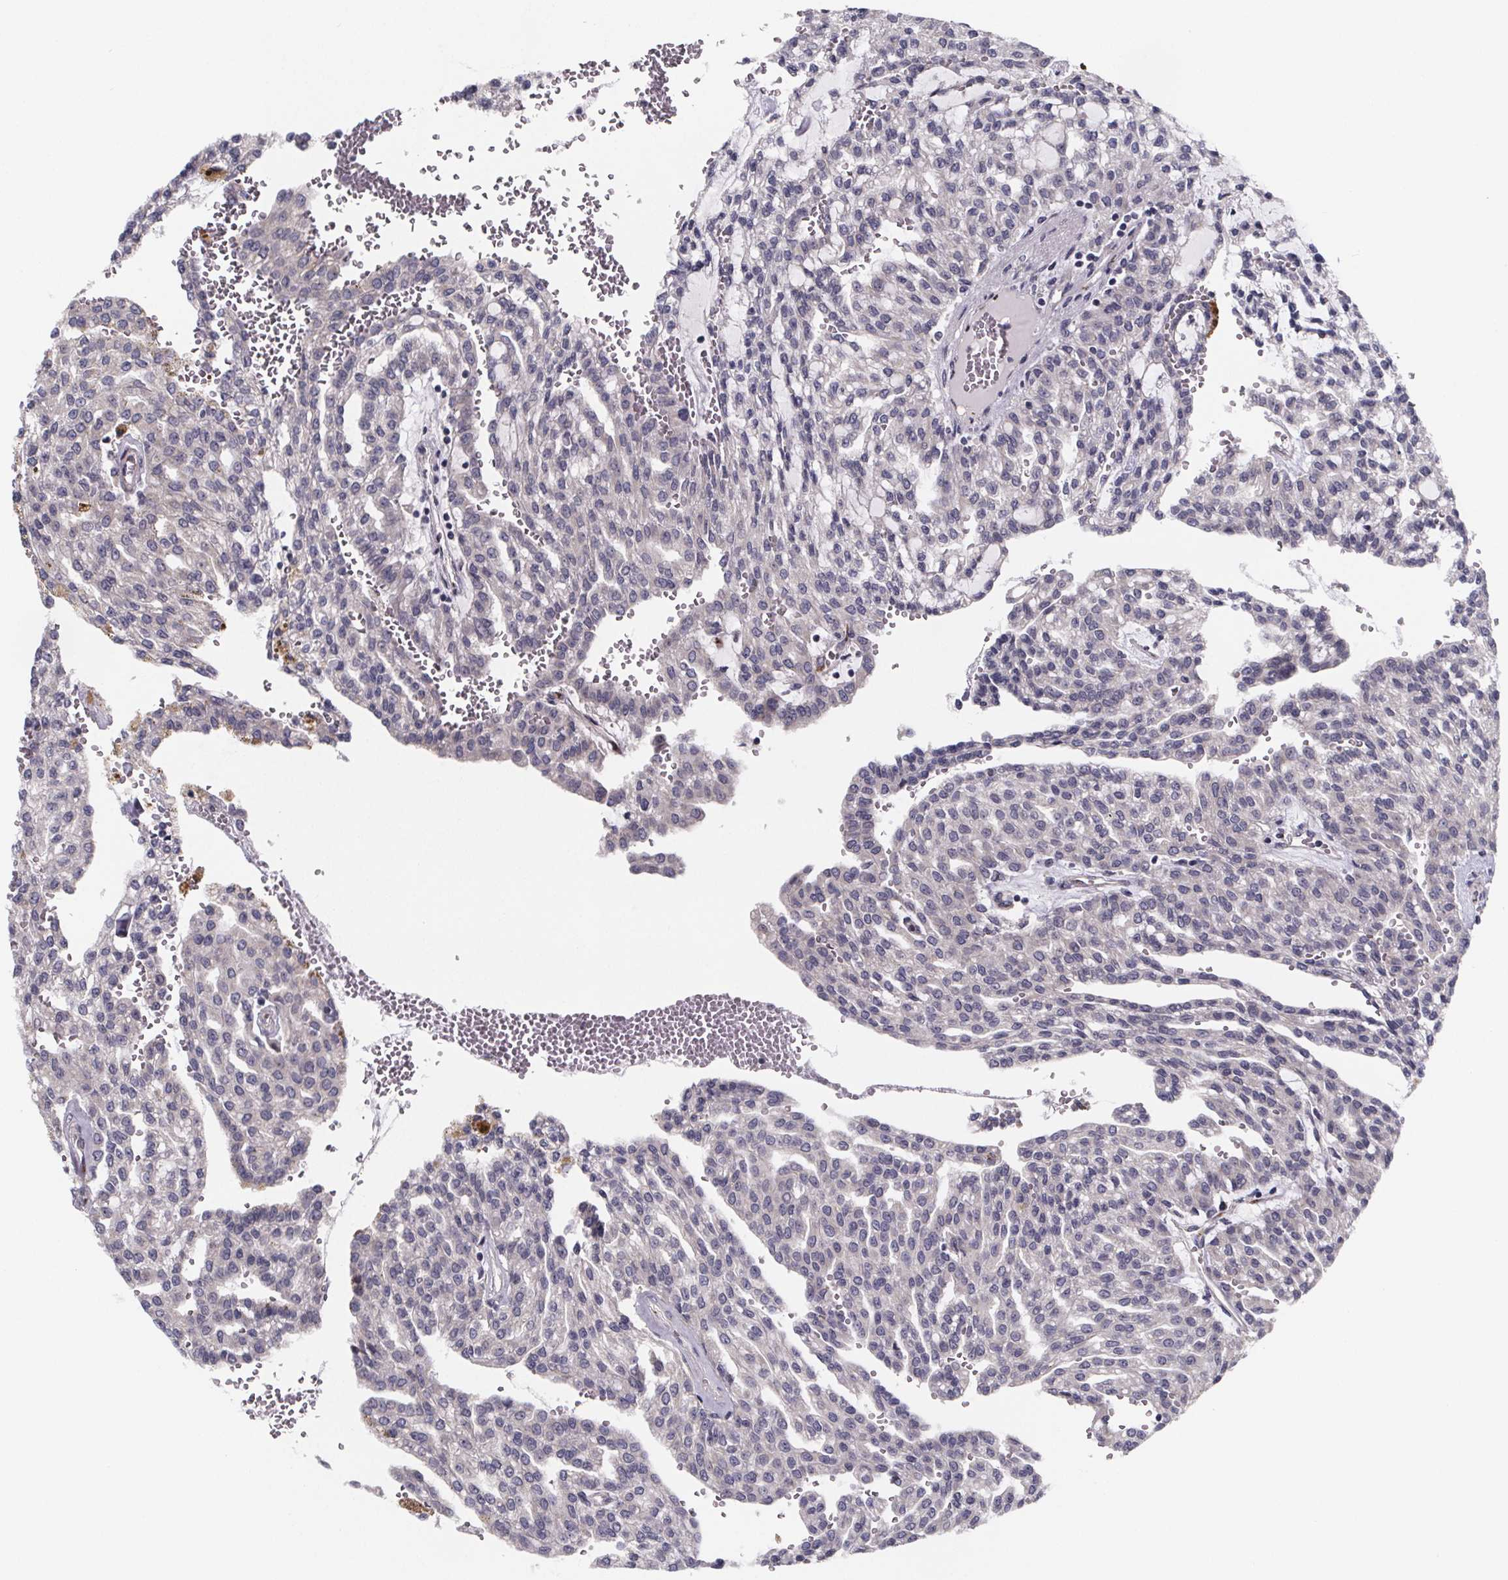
{"staining": {"intensity": "negative", "quantity": "none", "location": "none"}, "tissue": "renal cancer", "cell_type": "Tumor cells", "image_type": "cancer", "snomed": [{"axis": "morphology", "description": "Adenocarcinoma, NOS"}, {"axis": "topography", "description": "Kidney"}], "caption": "Renal cancer (adenocarcinoma) was stained to show a protein in brown. There is no significant positivity in tumor cells.", "gene": "NDST1", "patient": {"sex": "male", "age": 63}}